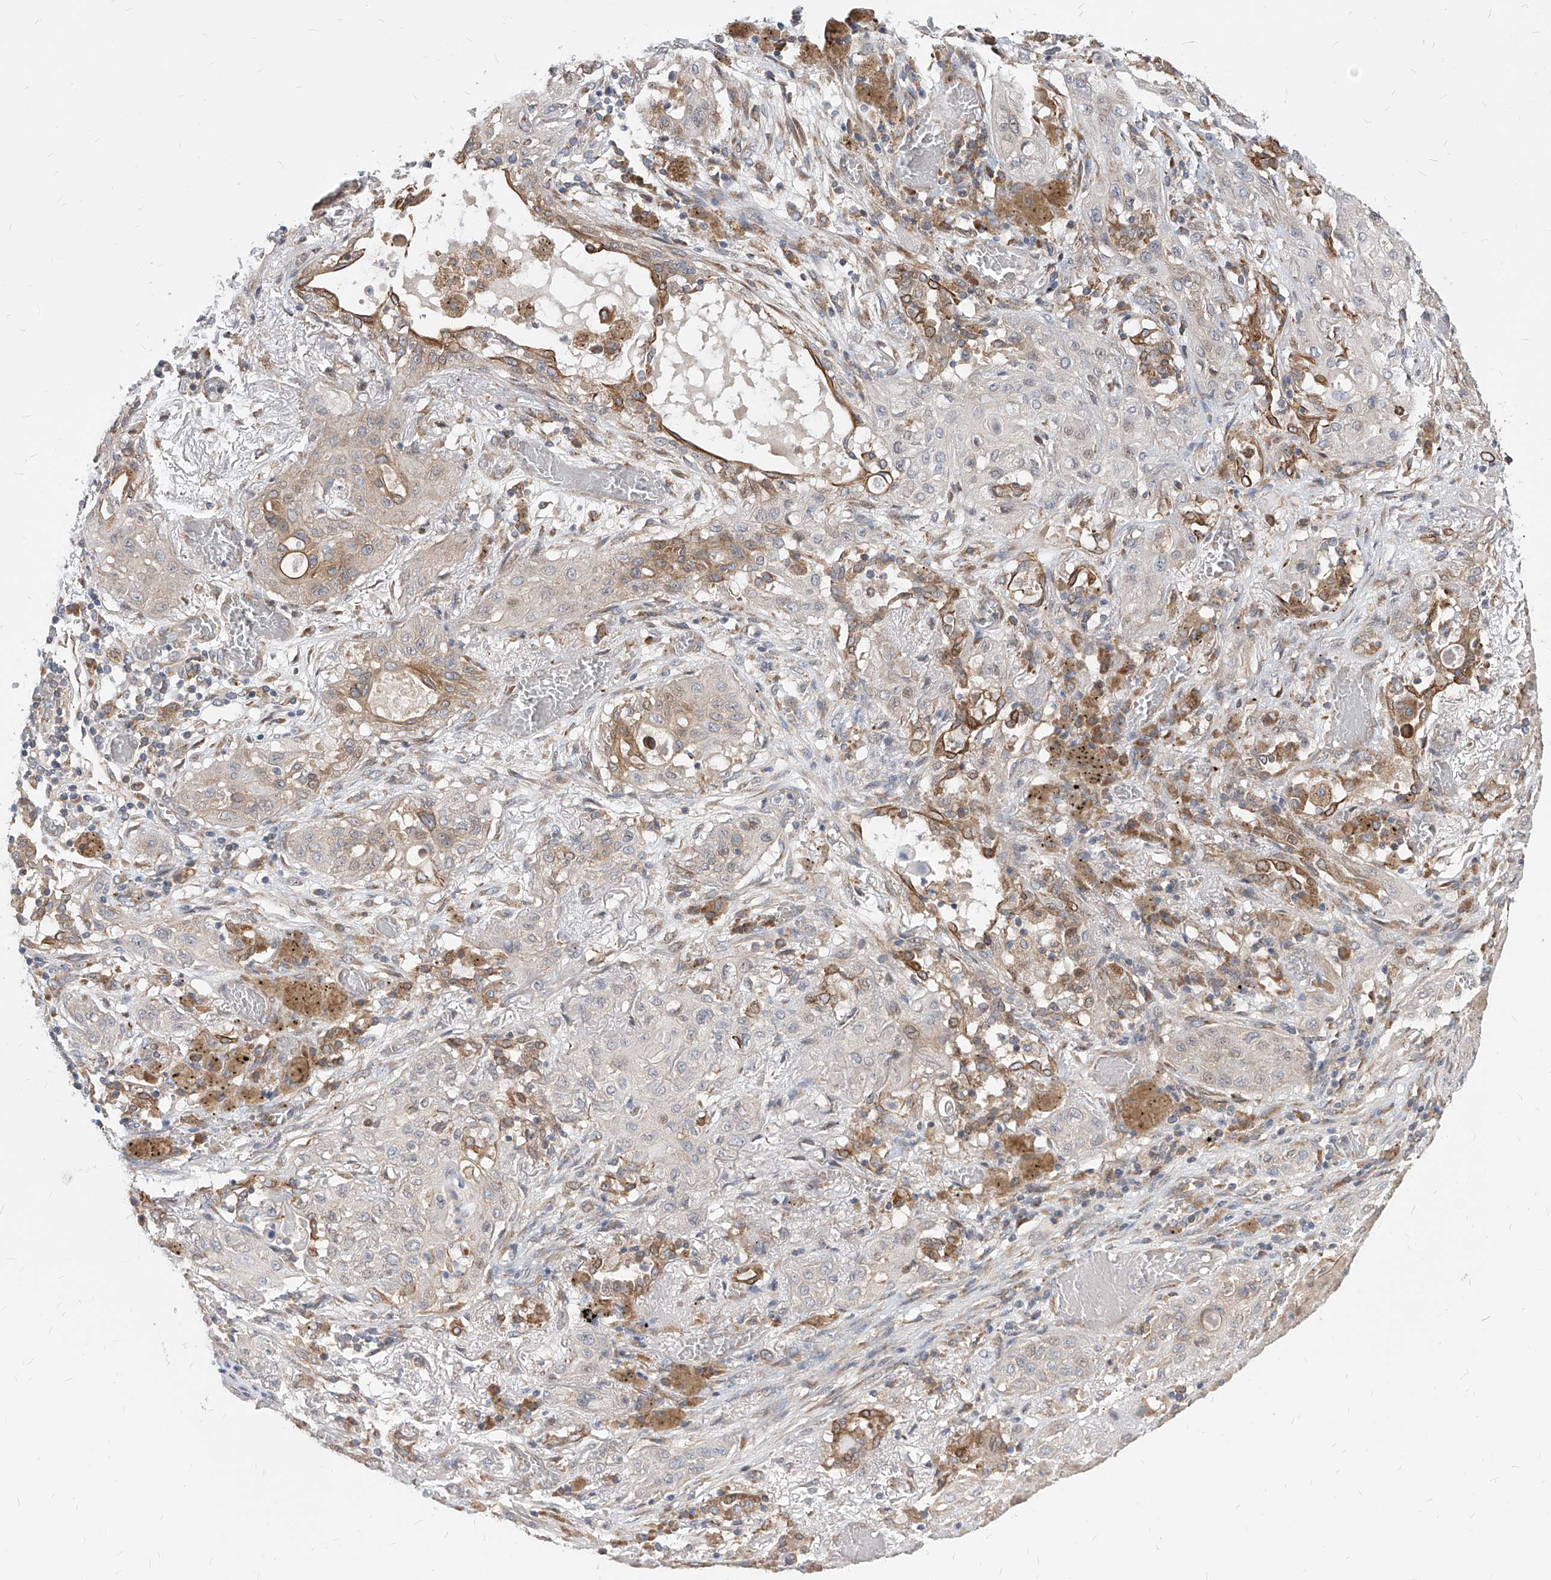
{"staining": {"intensity": "negative", "quantity": "none", "location": "none"}, "tissue": "lung cancer", "cell_type": "Tumor cells", "image_type": "cancer", "snomed": [{"axis": "morphology", "description": "Squamous cell carcinoma, NOS"}, {"axis": "topography", "description": "Lung"}], "caption": "This histopathology image is of squamous cell carcinoma (lung) stained with immunohistochemistry (IHC) to label a protein in brown with the nuclei are counter-stained blue. There is no staining in tumor cells.", "gene": "FAM83B", "patient": {"sex": "female", "age": 47}}